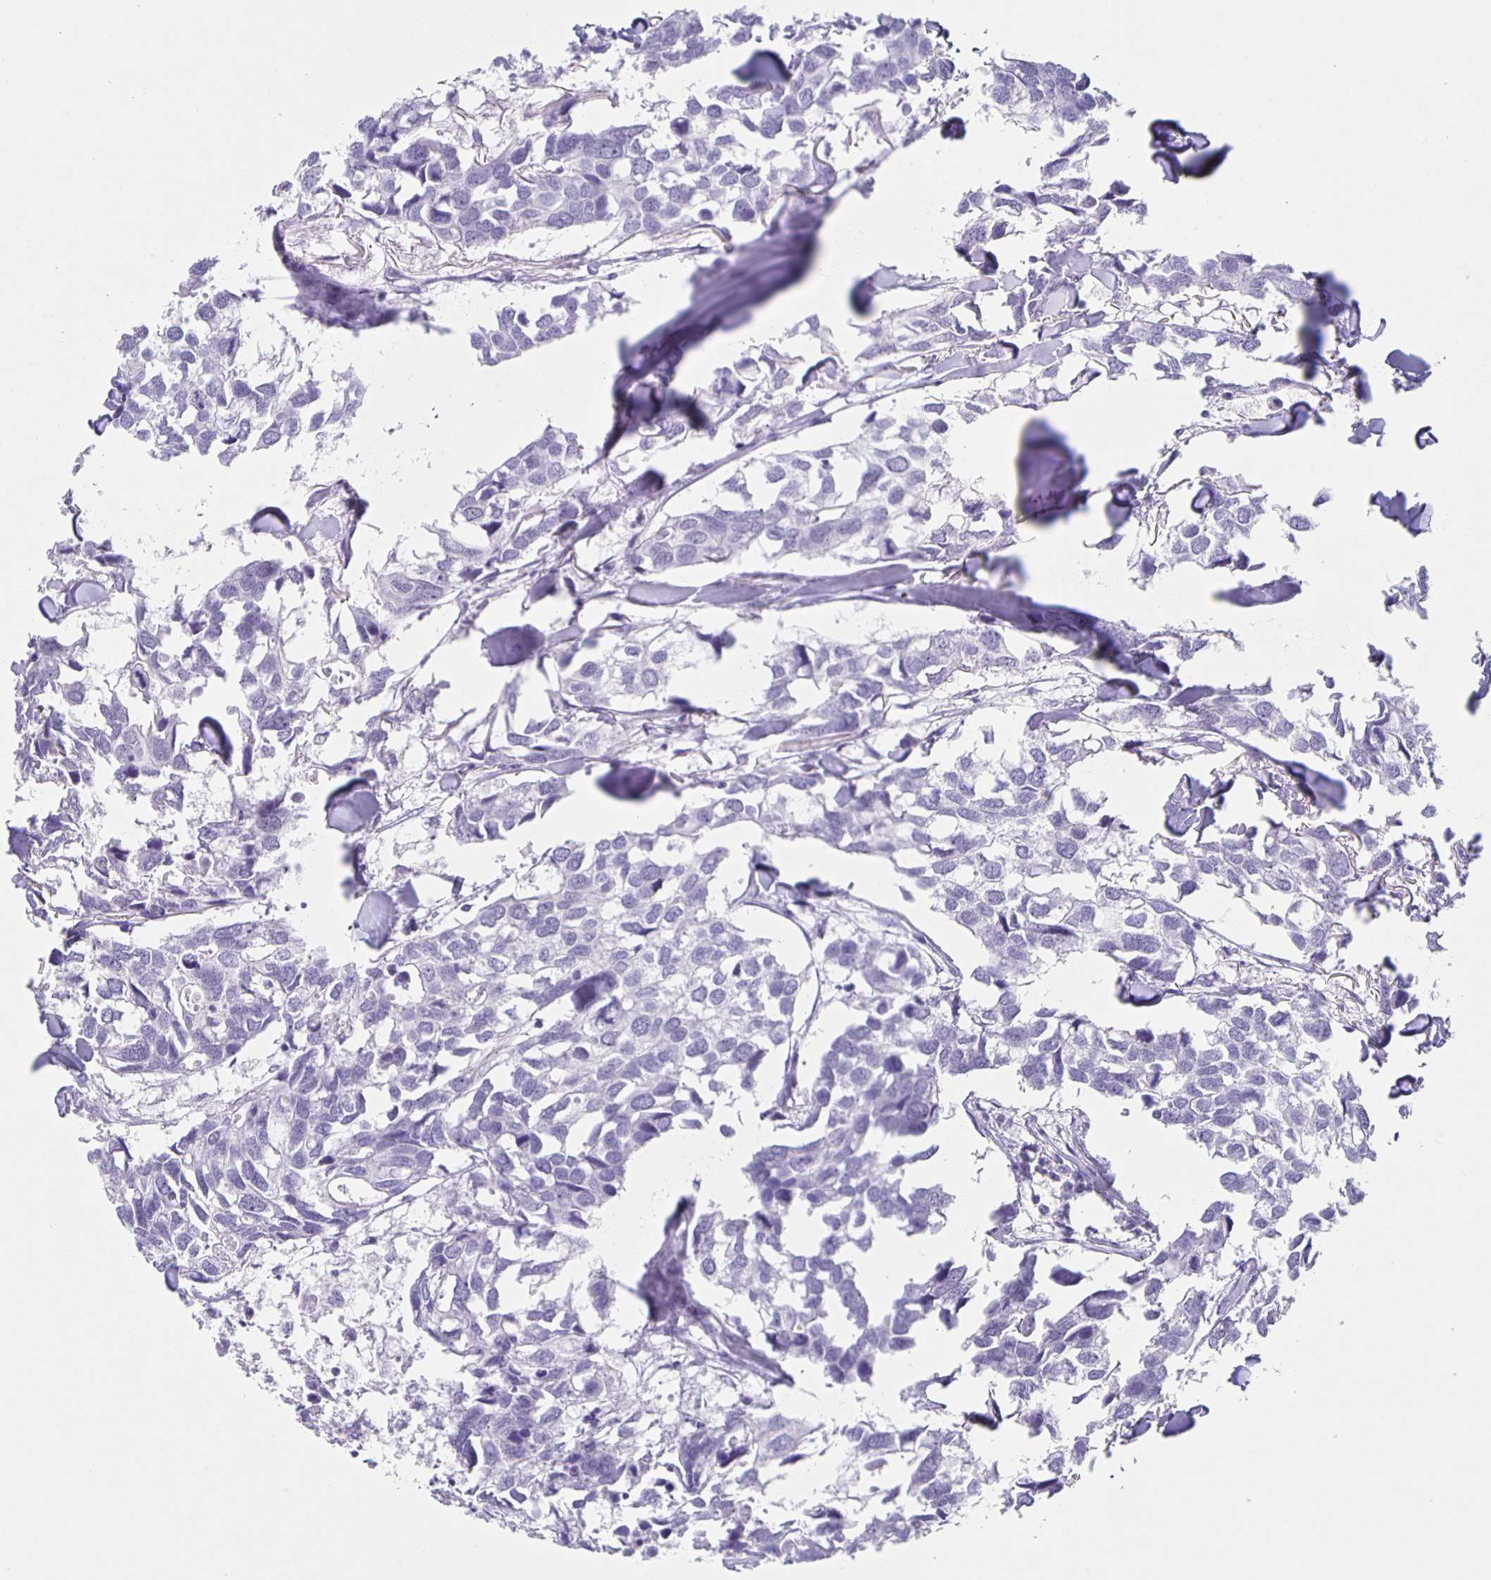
{"staining": {"intensity": "negative", "quantity": "none", "location": "none"}, "tissue": "breast cancer", "cell_type": "Tumor cells", "image_type": "cancer", "snomed": [{"axis": "morphology", "description": "Duct carcinoma"}, {"axis": "topography", "description": "Breast"}], "caption": "Immunohistochemistry (IHC) photomicrograph of human breast cancer (intraductal carcinoma) stained for a protein (brown), which reveals no staining in tumor cells.", "gene": "TPPP", "patient": {"sex": "female", "age": 83}}